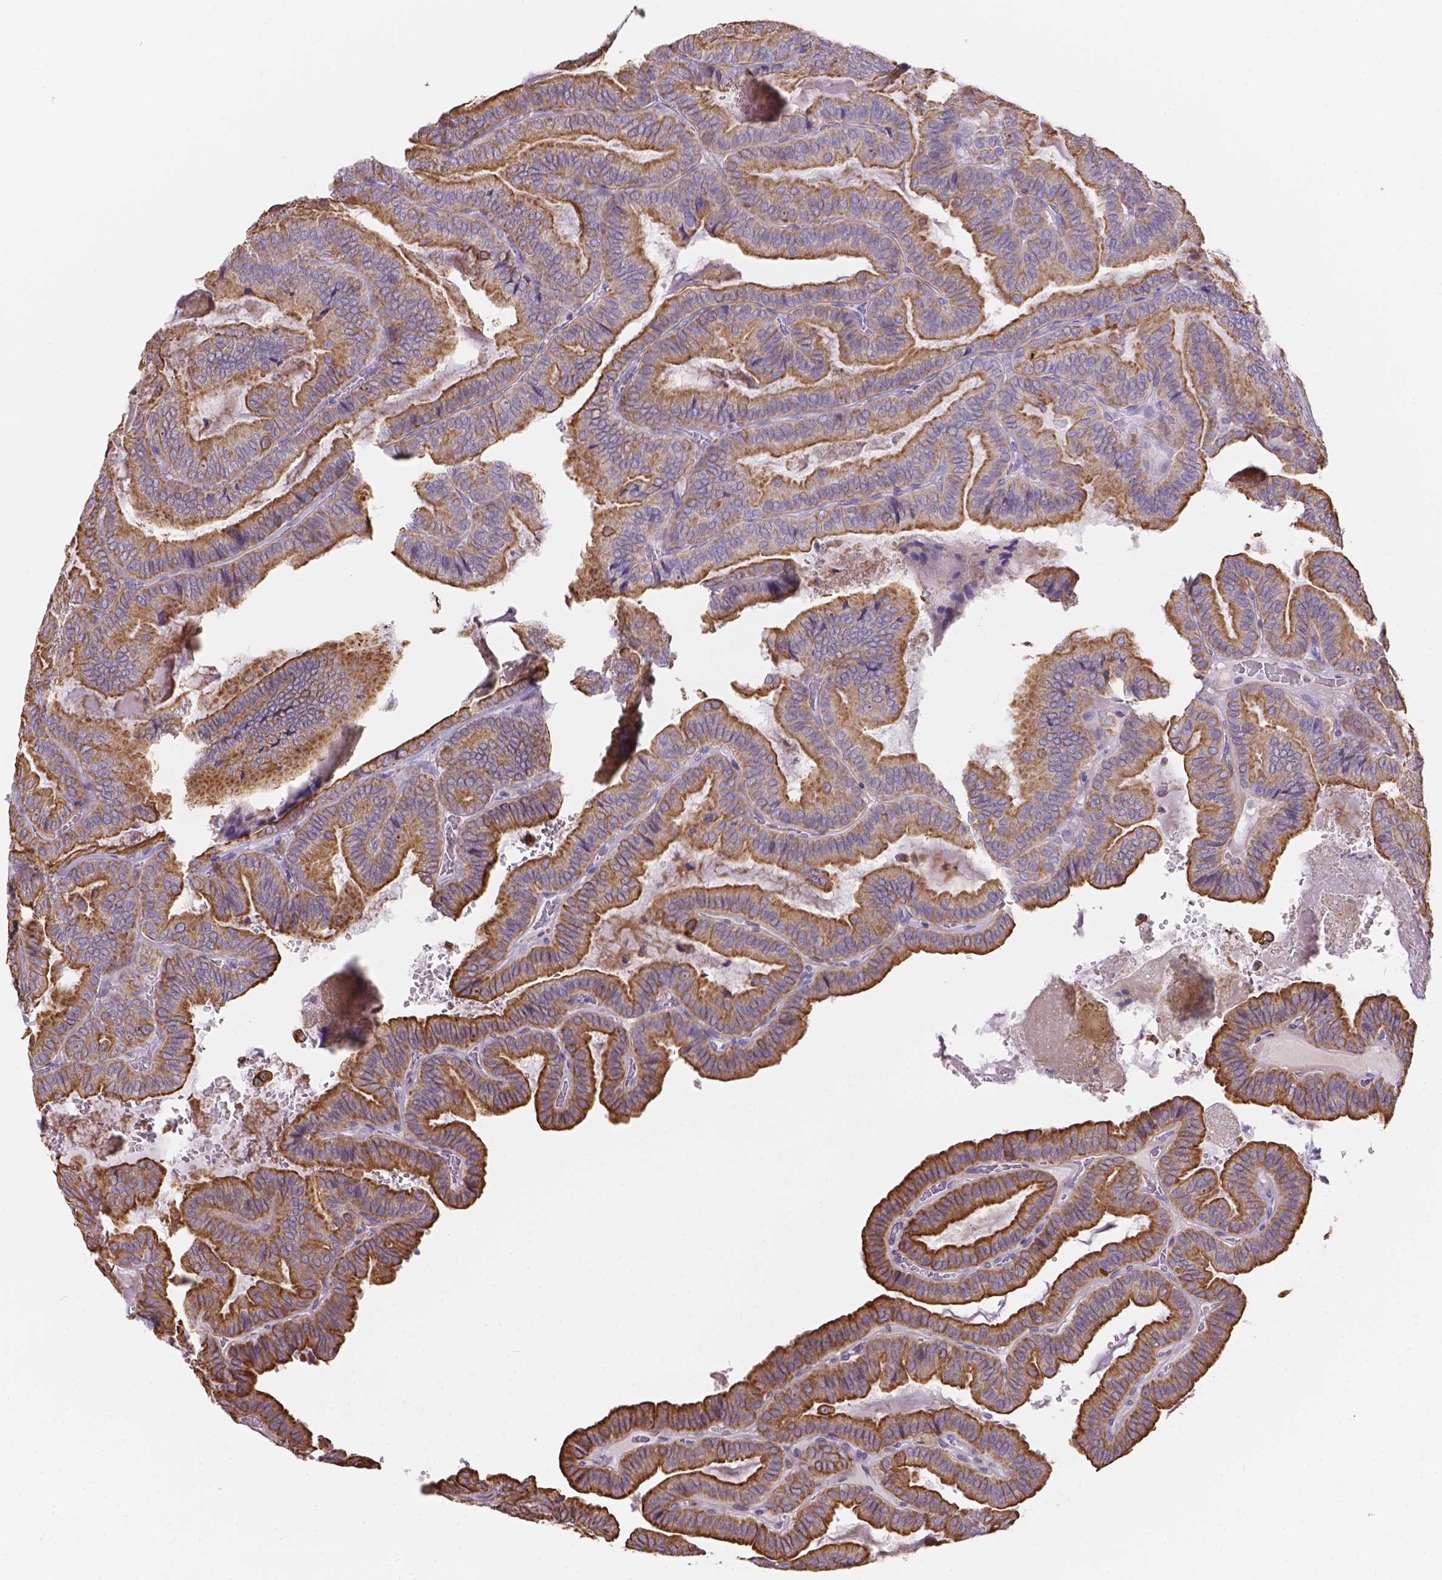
{"staining": {"intensity": "moderate", "quantity": ">75%", "location": "cytoplasmic/membranous"}, "tissue": "thyroid cancer", "cell_type": "Tumor cells", "image_type": "cancer", "snomed": [{"axis": "morphology", "description": "Papillary adenocarcinoma, NOS"}, {"axis": "topography", "description": "Thyroid gland"}], "caption": "IHC of papillary adenocarcinoma (thyroid) demonstrates medium levels of moderate cytoplasmic/membranous positivity in approximately >75% of tumor cells.", "gene": "DMWD", "patient": {"sex": "female", "age": 75}}